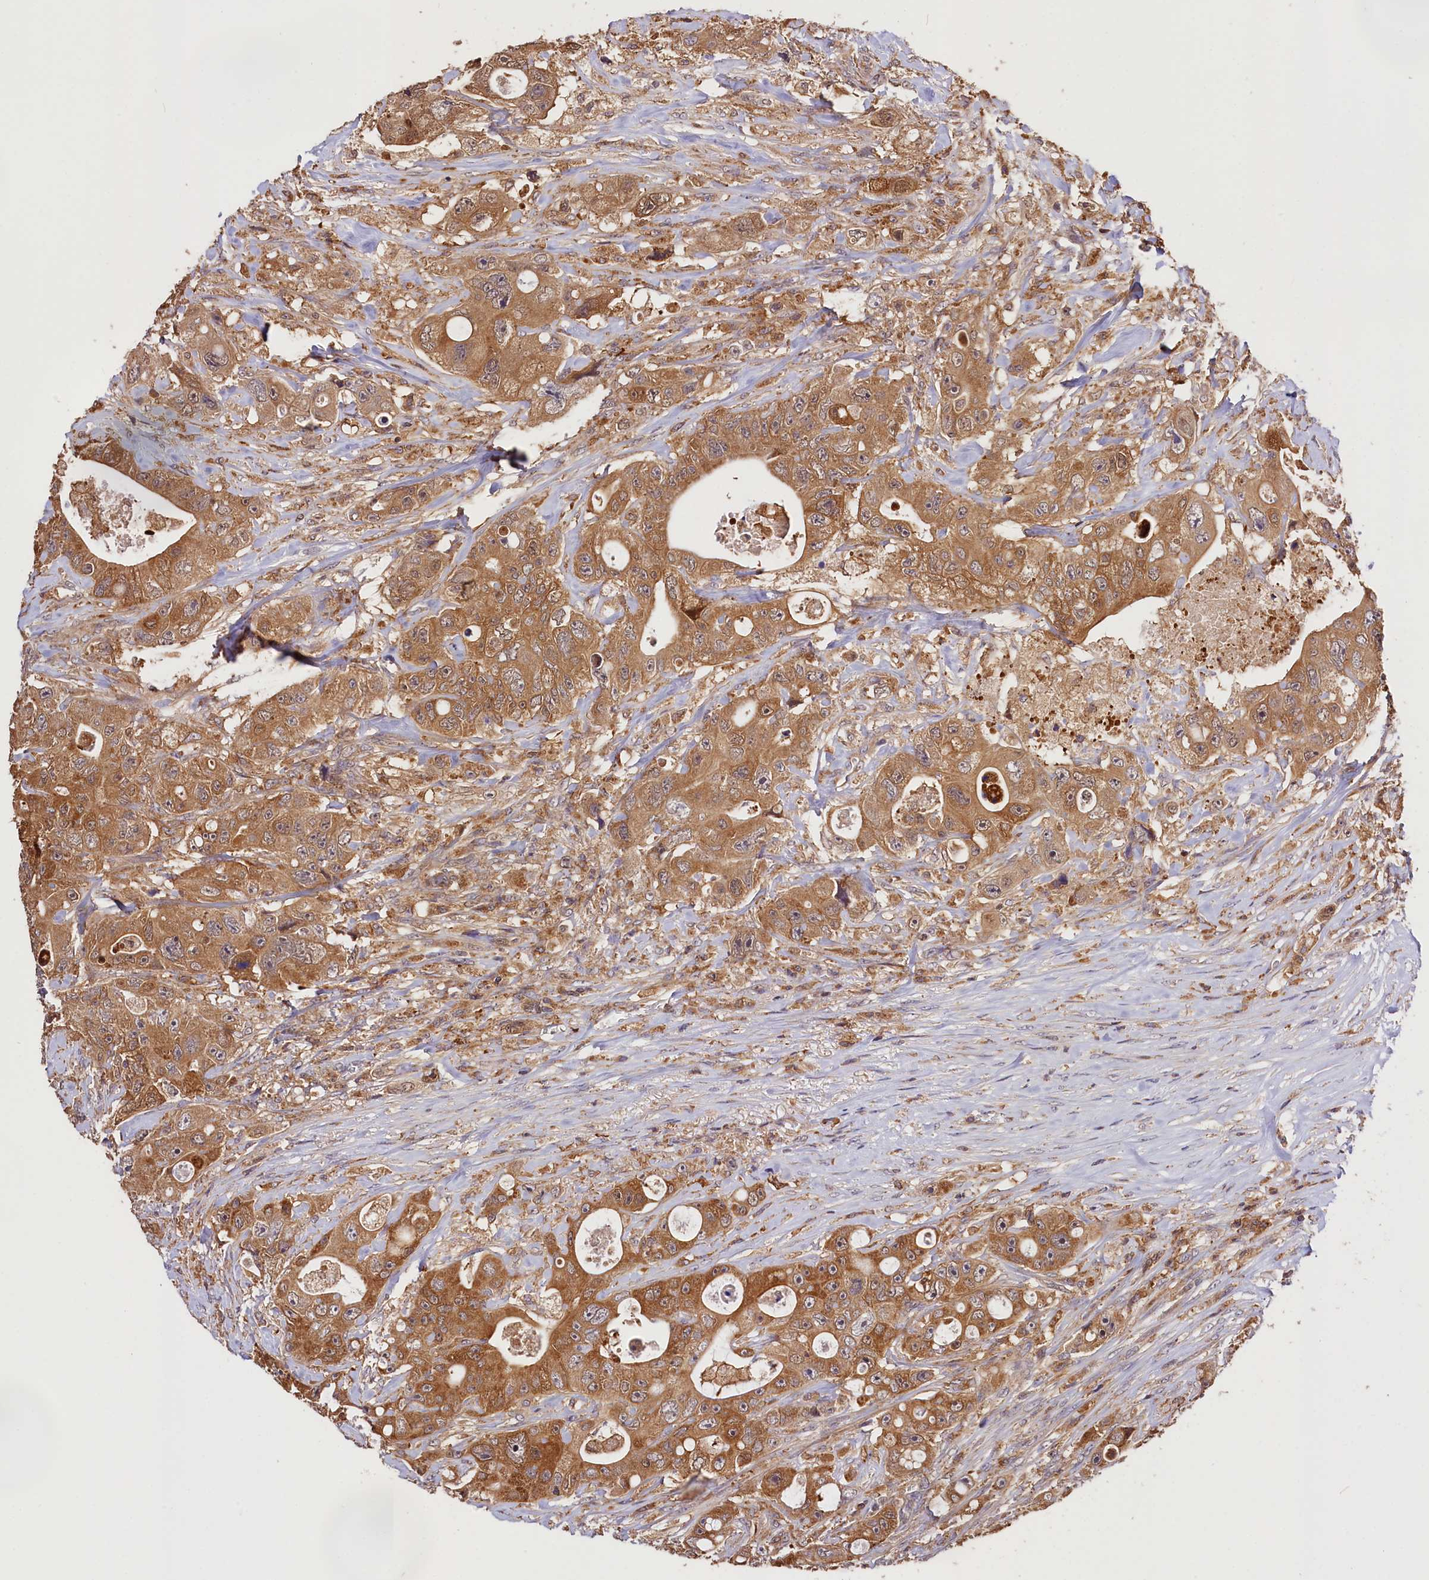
{"staining": {"intensity": "moderate", "quantity": ">75%", "location": "cytoplasmic/membranous"}, "tissue": "colorectal cancer", "cell_type": "Tumor cells", "image_type": "cancer", "snomed": [{"axis": "morphology", "description": "Adenocarcinoma, NOS"}, {"axis": "topography", "description": "Colon"}], "caption": "Immunohistochemistry of colorectal cancer demonstrates medium levels of moderate cytoplasmic/membranous staining in approximately >75% of tumor cells.", "gene": "KPTN", "patient": {"sex": "female", "age": 46}}